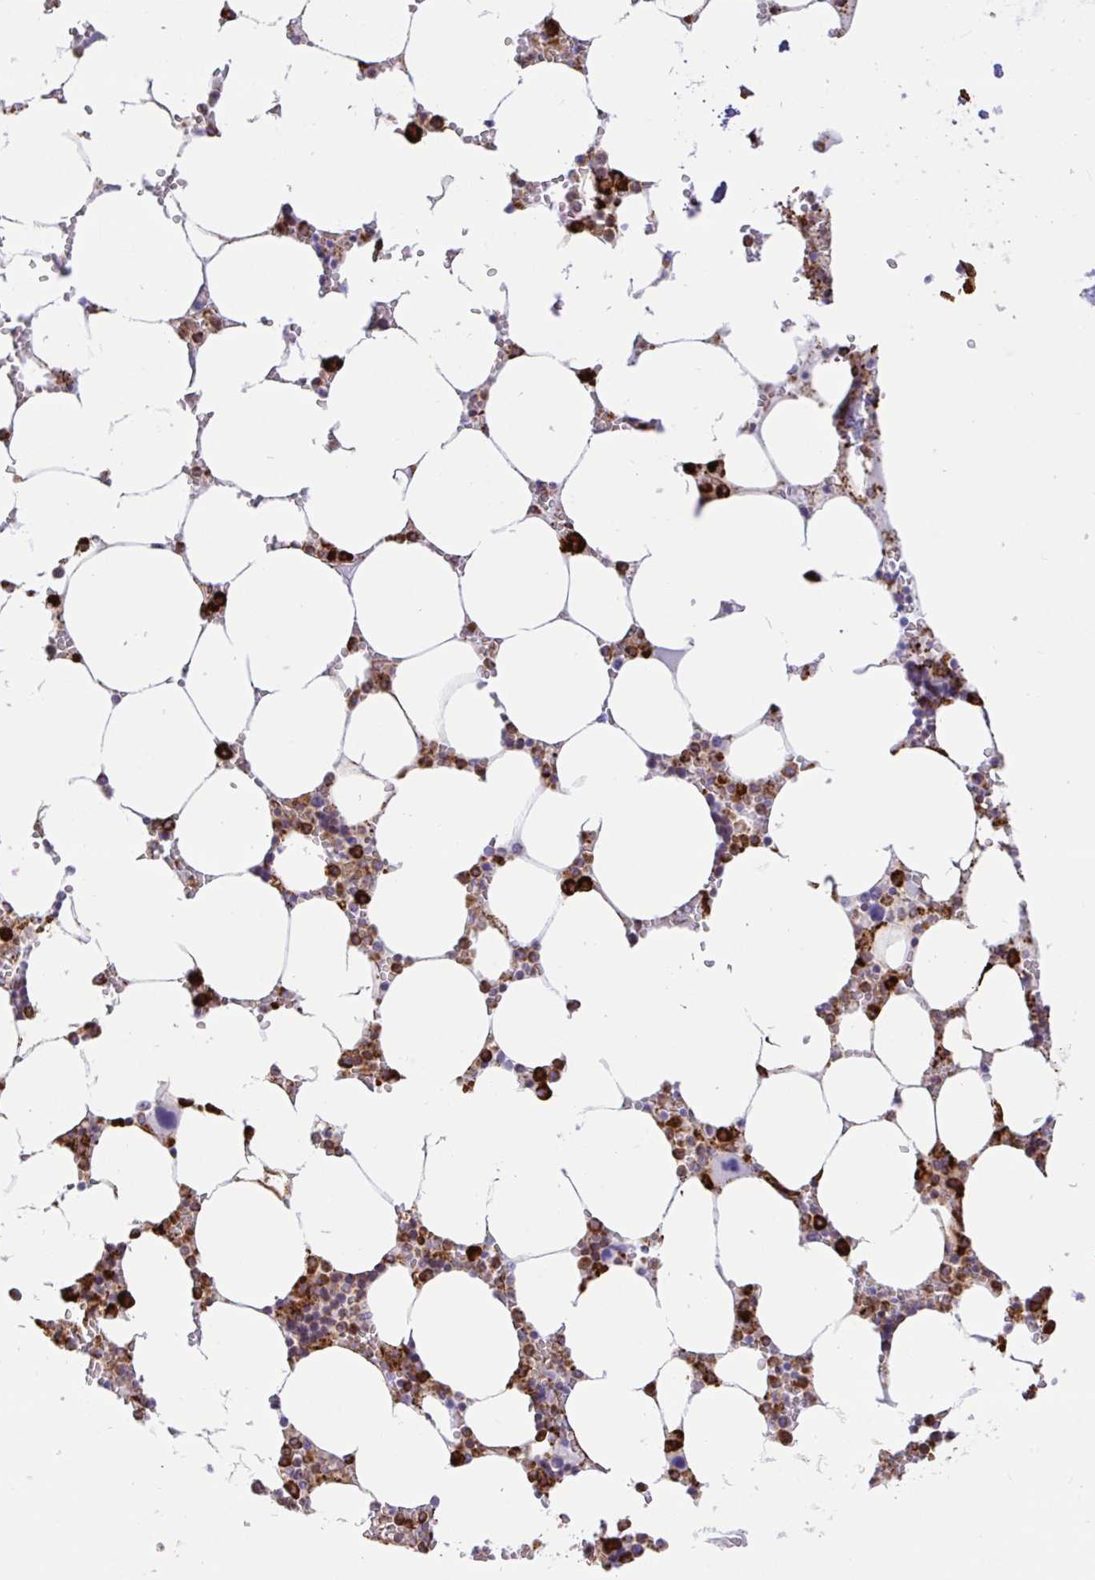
{"staining": {"intensity": "strong", "quantity": "25%-75%", "location": "cytoplasmic/membranous"}, "tissue": "bone marrow", "cell_type": "Hematopoietic cells", "image_type": "normal", "snomed": [{"axis": "morphology", "description": "Normal tissue, NOS"}, {"axis": "topography", "description": "Bone marrow"}], "caption": "Immunohistochemical staining of benign bone marrow reveals high levels of strong cytoplasmic/membranous expression in approximately 25%-75% of hematopoietic cells.", "gene": "CLGN", "patient": {"sex": "male", "age": 64}}